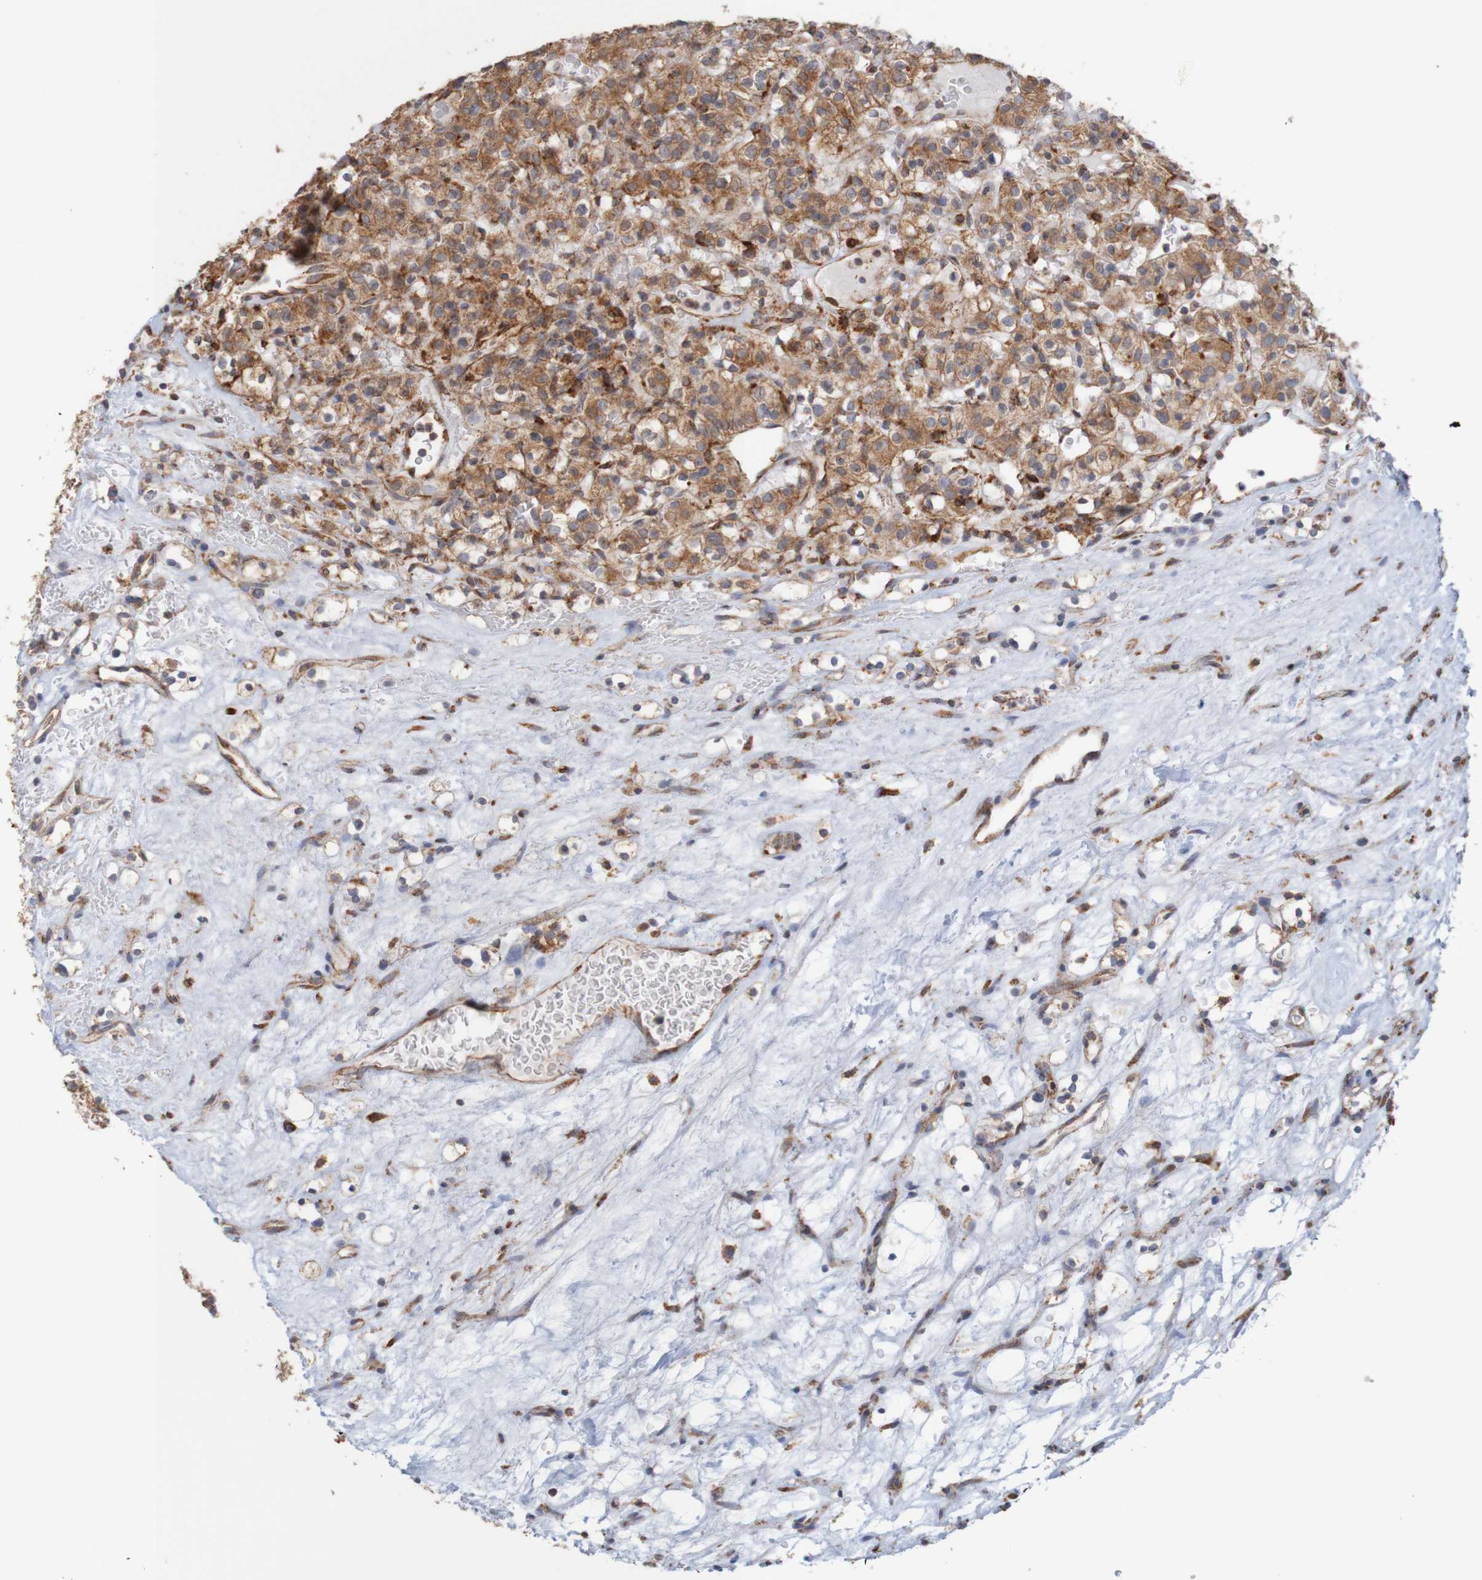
{"staining": {"intensity": "moderate", "quantity": ">75%", "location": "cytoplasmic/membranous"}, "tissue": "renal cancer", "cell_type": "Tumor cells", "image_type": "cancer", "snomed": [{"axis": "morphology", "description": "Normal tissue, NOS"}, {"axis": "morphology", "description": "Adenocarcinoma, NOS"}, {"axis": "topography", "description": "Kidney"}], "caption": "Renal cancer (adenocarcinoma) stained for a protein (brown) shows moderate cytoplasmic/membranous positive staining in about >75% of tumor cells.", "gene": "PDIA3", "patient": {"sex": "female", "age": 72}}